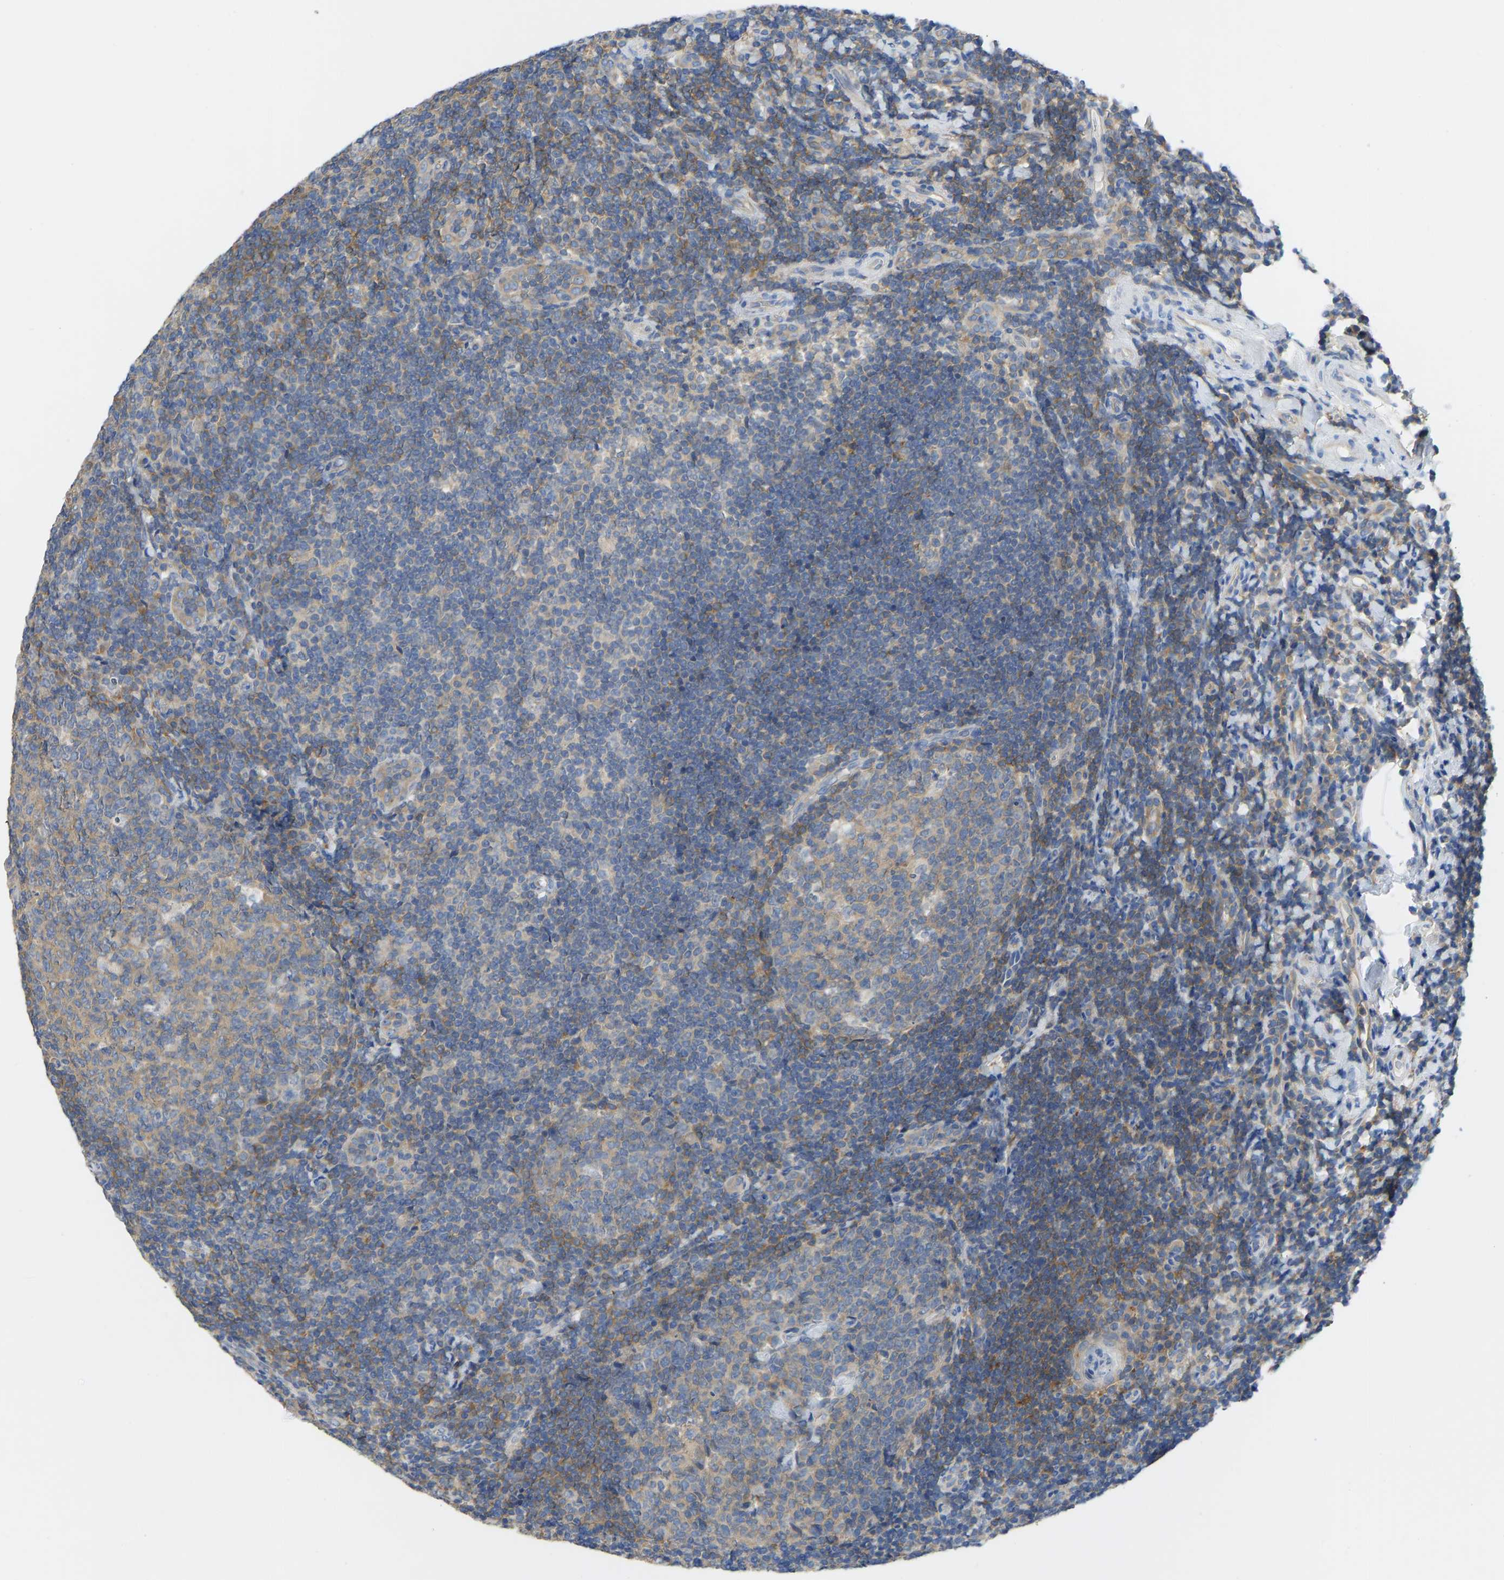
{"staining": {"intensity": "weak", "quantity": "25%-75%", "location": "cytoplasmic/membranous"}, "tissue": "tonsil", "cell_type": "Germinal center cells", "image_type": "normal", "snomed": [{"axis": "morphology", "description": "Normal tissue, NOS"}, {"axis": "topography", "description": "Tonsil"}], "caption": "Immunohistochemistry of normal human tonsil displays low levels of weak cytoplasmic/membranous expression in approximately 25%-75% of germinal center cells. Nuclei are stained in blue.", "gene": "PPP3CA", "patient": {"sex": "male", "age": 37}}